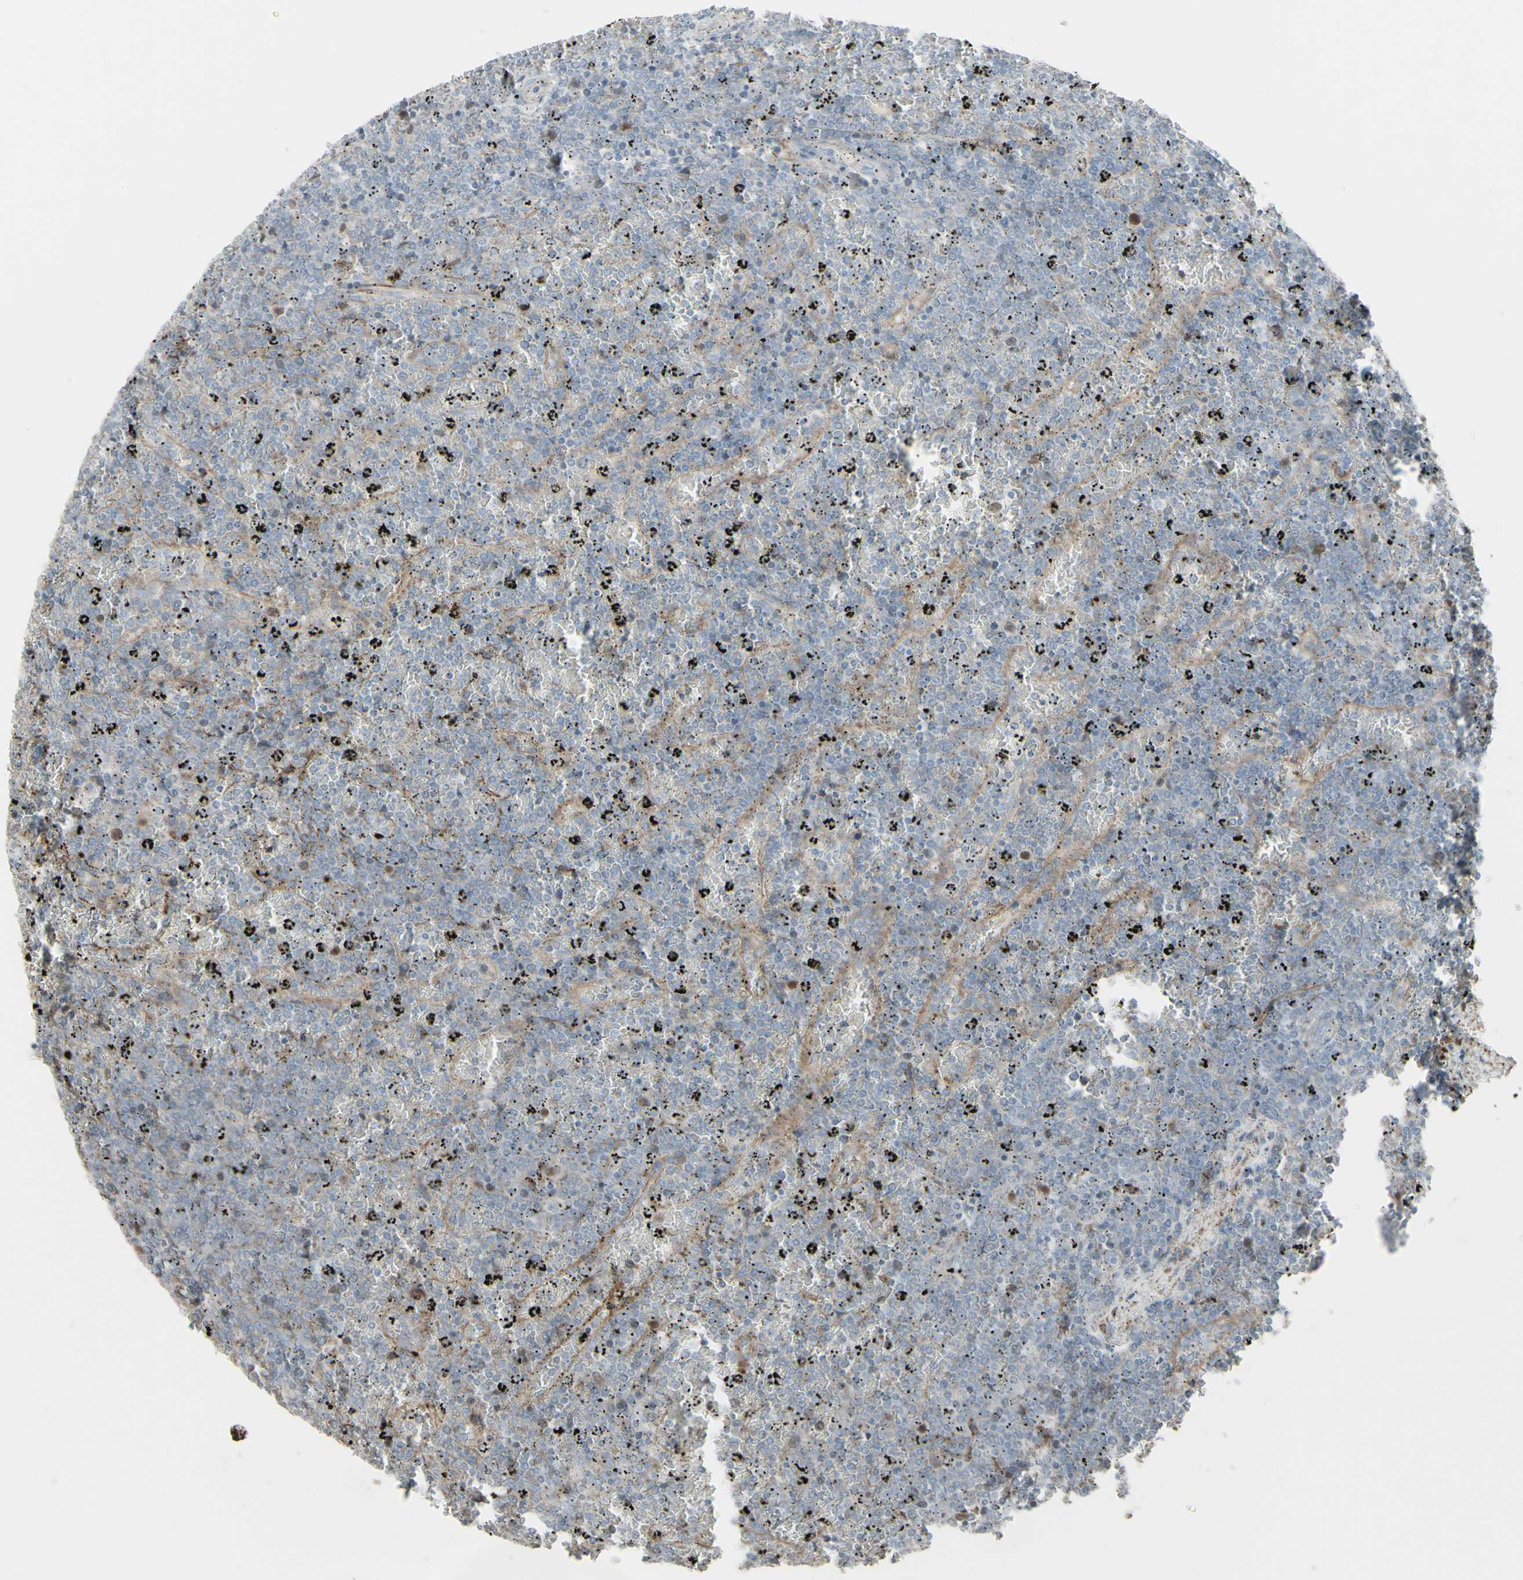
{"staining": {"intensity": "negative", "quantity": "none", "location": "none"}, "tissue": "lymphoma", "cell_type": "Tumor cells", "image_type": "cancer", "snomed": [{"axis": "morphology", "description": "Malignant lymphoma, non-Hodgkin's type, Low grade"}, {"axis": "topography", "description": "Spleen"}], "caption": "Immunohistochemistry of malignant lymphoma, non-Hodgkin's type (low-grade) demonstrates no expression in tumor cells. The staining was performed using DAB (3,3'-diaminobenzidine) to visualize the protein expression in brown, while the nuclei were stained in blue with hematoxylin (Magnification: 20x).", "gene": "GMNN", "patient": {"sex": "female", "age": 77}}